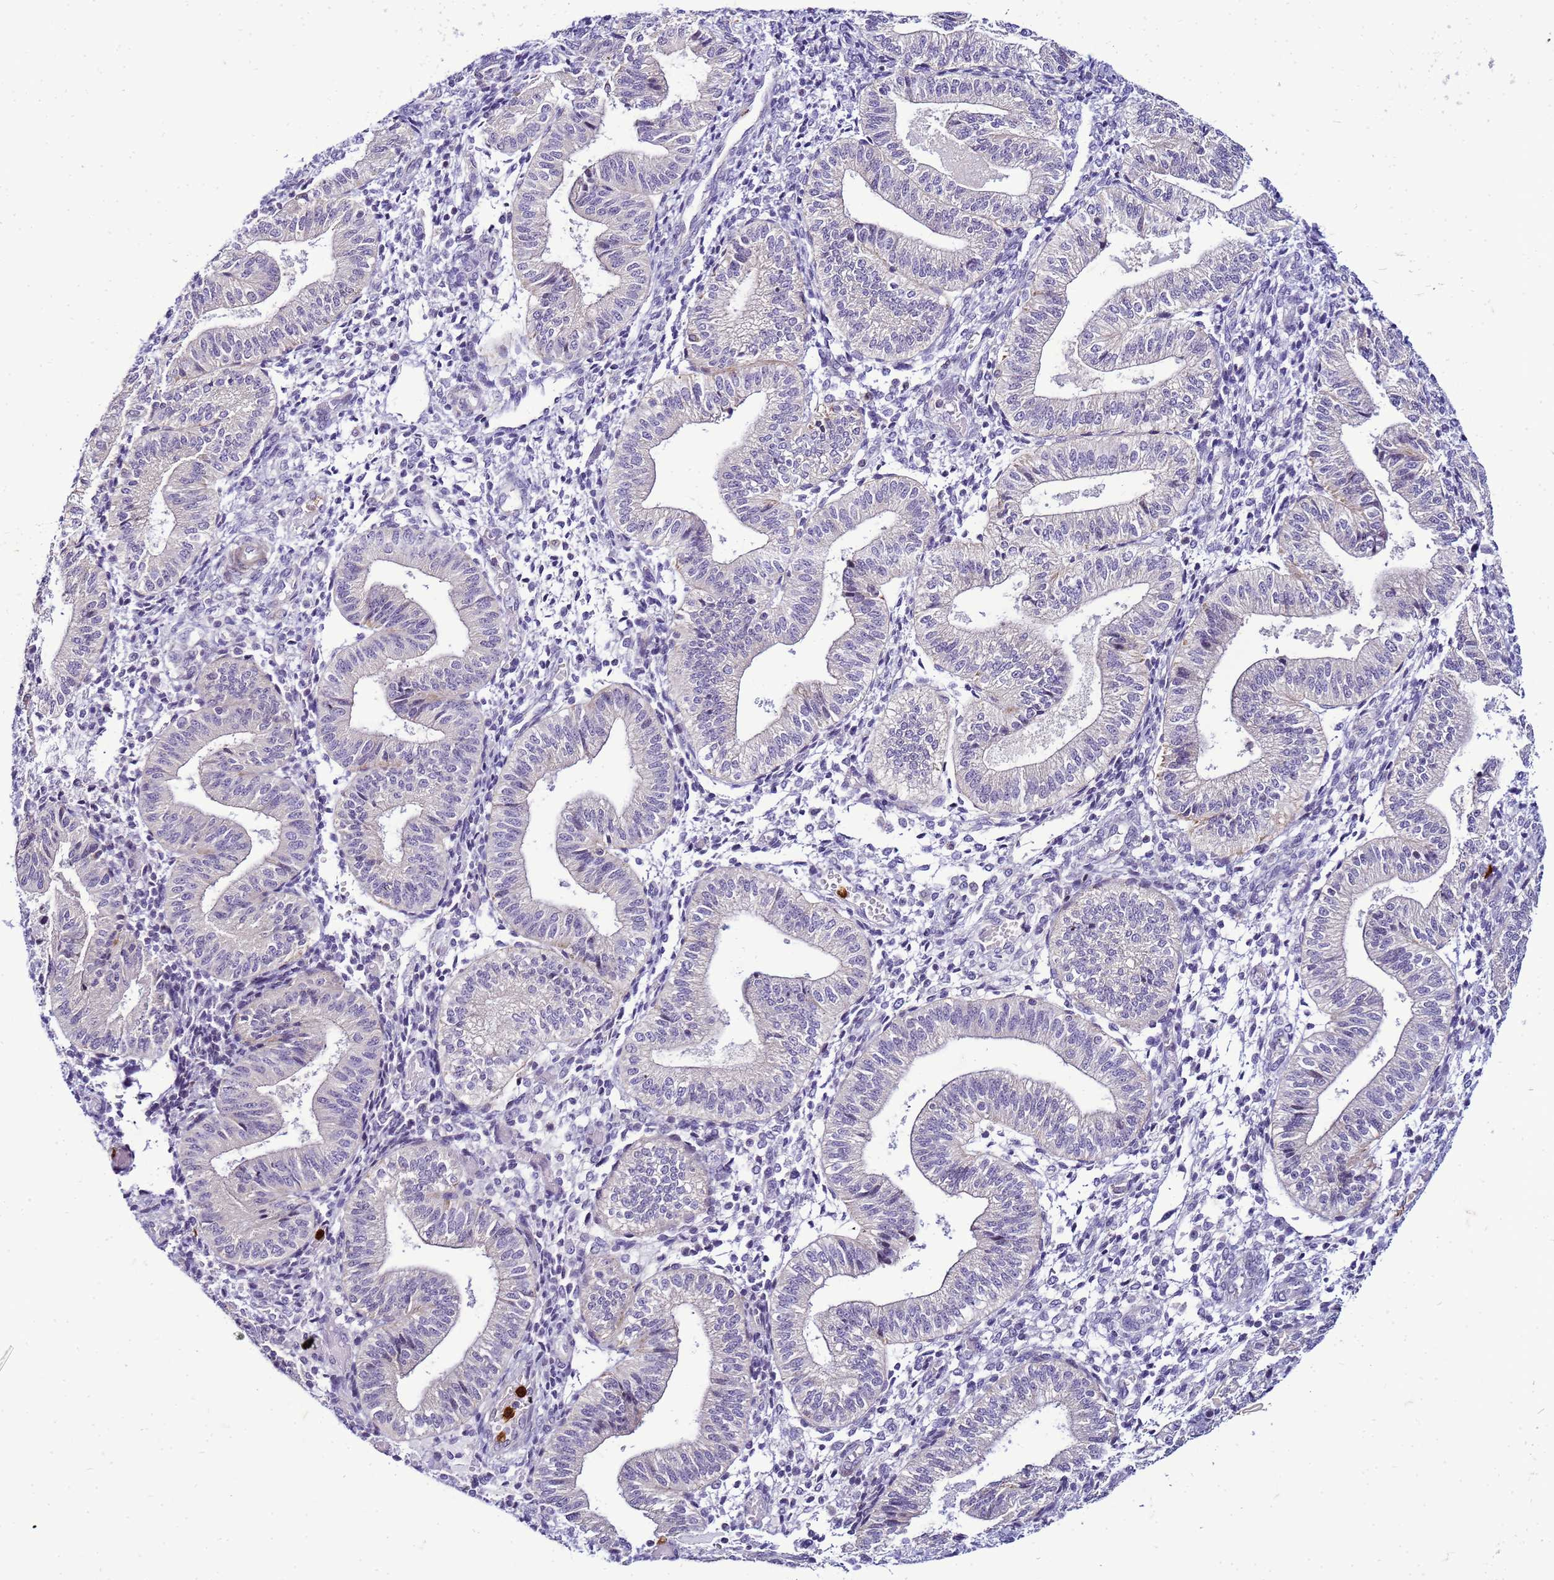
{"staining": {"intensity": "negative", "quantity": "none", "location": "none"}, "tissue": "endometrium", "cell_type": "Cells in endometrial stroma", "image_type": "normal", "snomed": [{"axis": "morphology", "description": "Normal tissue, NOS"}, {"axis": "topography", "description": "Endometrium"}], "caption": "Cells in endometrial stroma are negative for protein expression in unremarkable human endometrium. (Stains: DAB (3,3'-diaminobenzidine) immunohistochemistry (IHC) with hematoxylin counter stain, Microscopy: brightfield microscopy at high magnification).", "gene": "VPS4B", "patient": {"sex": "female", "age": 34}}